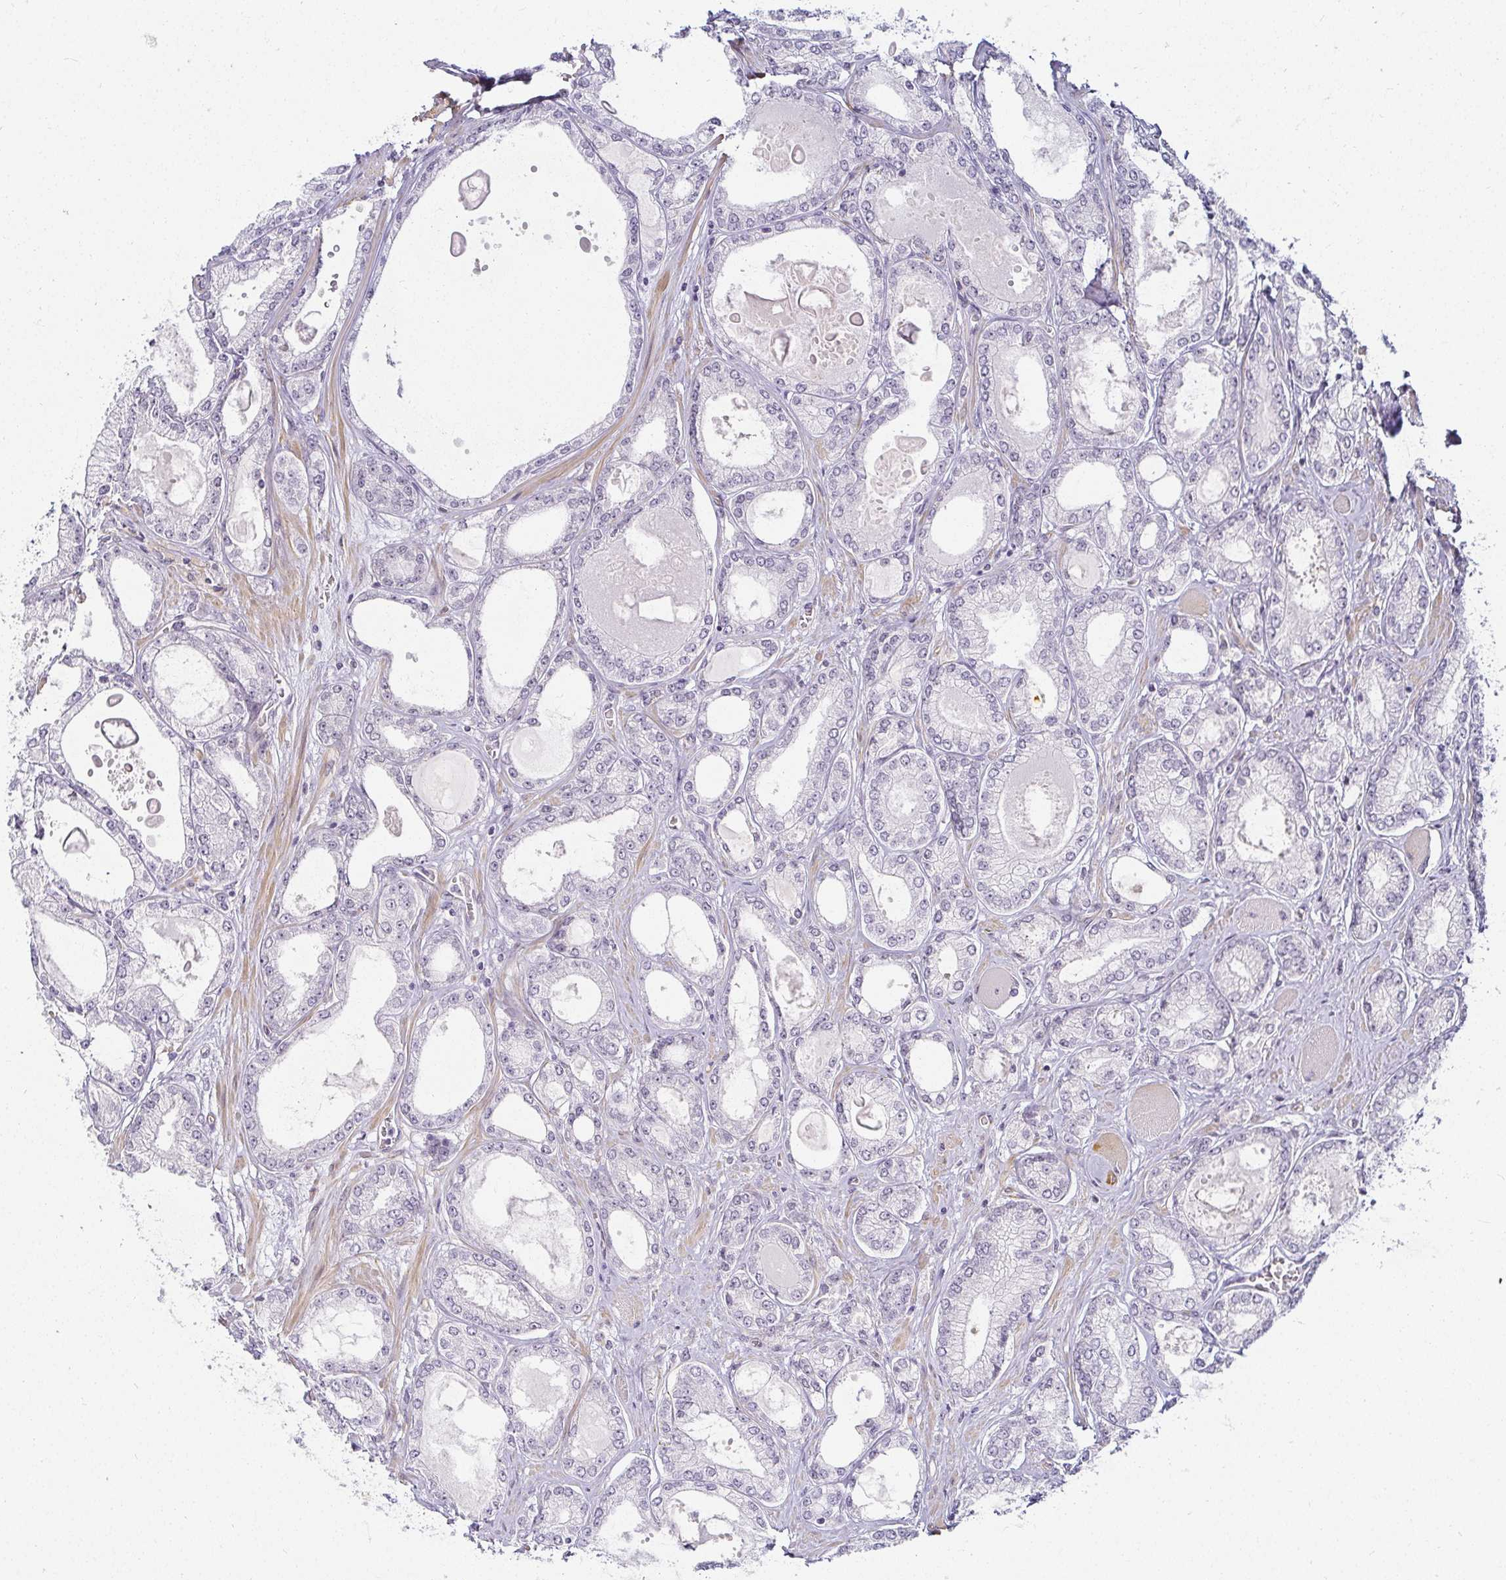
{"staining": {"intensity": "negative", "quantity": "none", "location": "none"}, "tissue": "prostate cancer", "cell_type": "Tumor cells", "image_type": "cancer", "snomed": [{"axis": "morphology", "description": "Adenocarcinoma, High grade"}, {"axis": "topography", "description": "Prostate"}], "caption": "Immunohistochemistry (IHC) of prostate cancer demonstrates no staining in tumor cells.", "gene": "ACAN", "patient": {"sex": "male", "age": 68}}